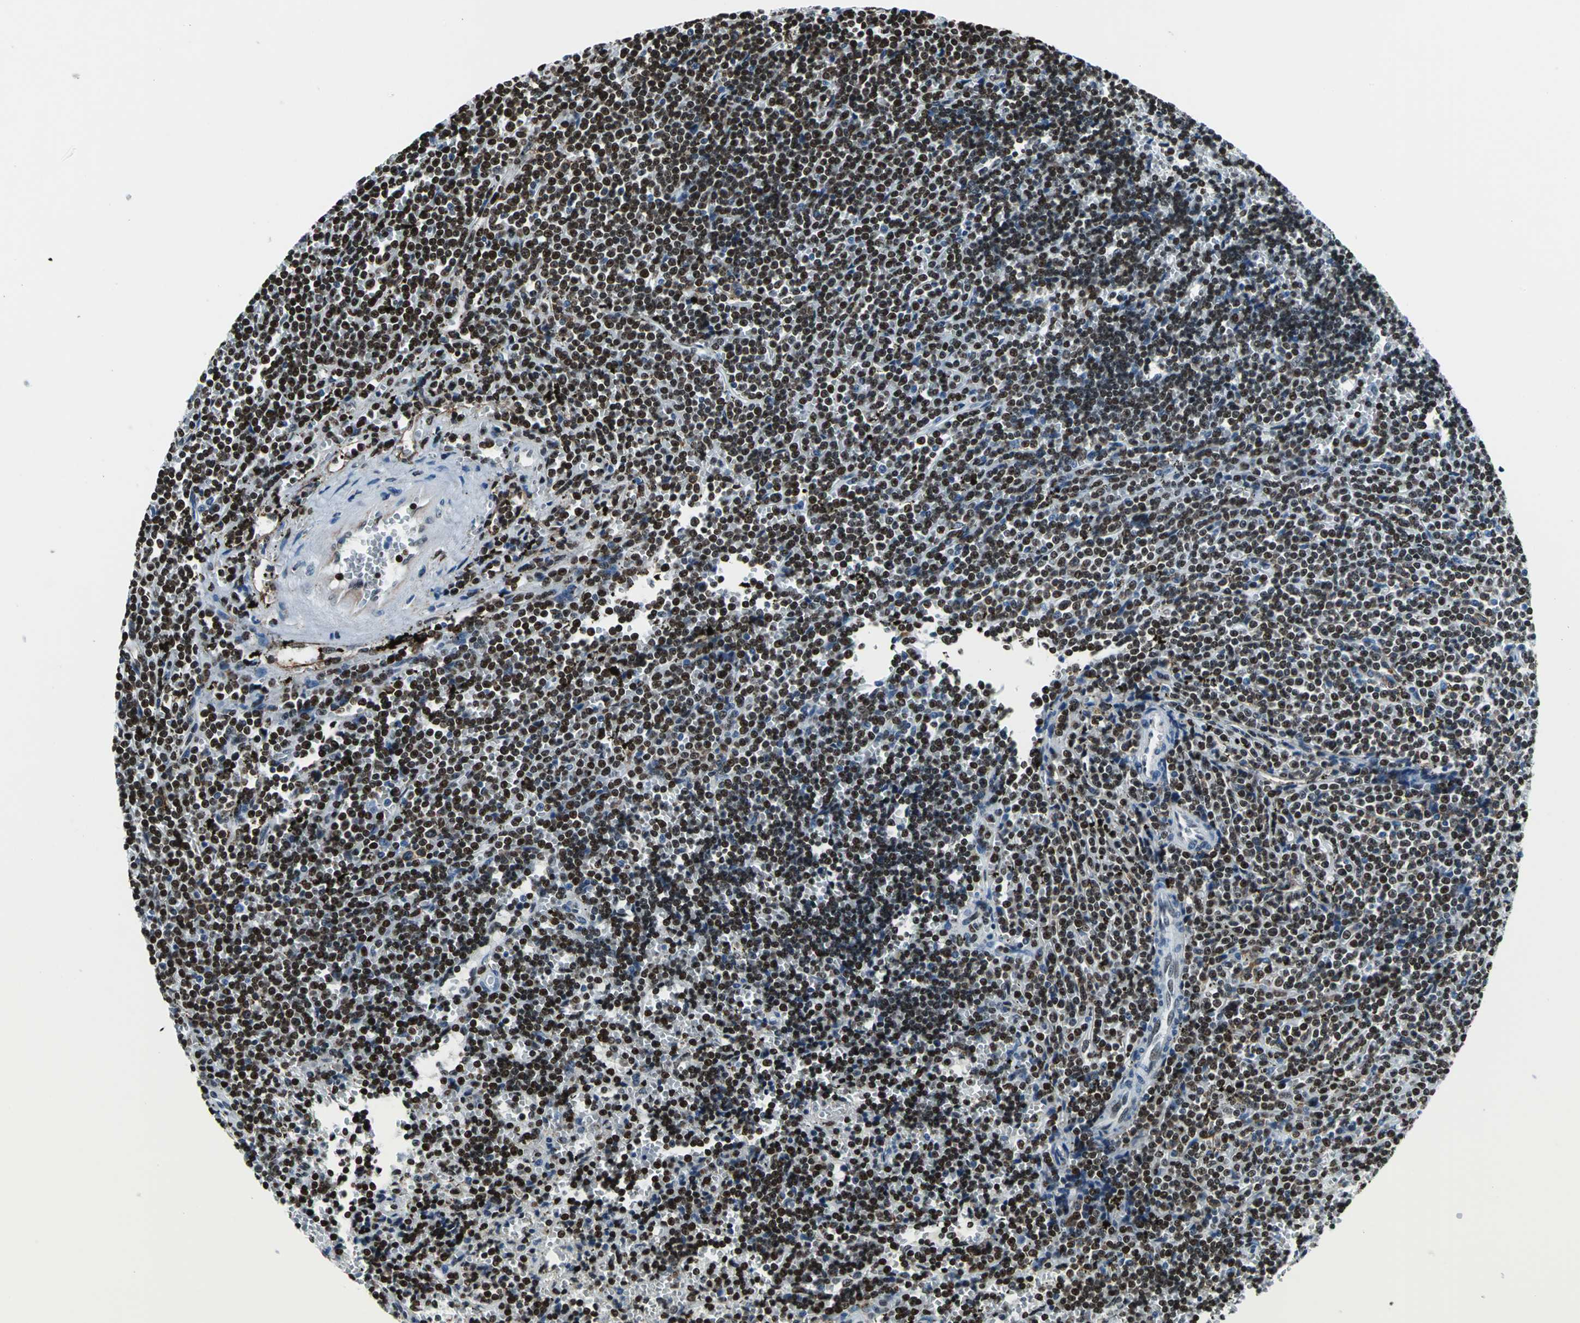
{"staining": {"intensity": "strong", "quantity": ">75%", "location": "nuclear"}, "tissue": "lymphoma", "cell_type": "Tumor cells", "image_type": "cancer", "snomed": [{"axis": "morphology", "description": "Malignant lymphoma, non-Hodgkin's type, Low grade"}, {"axis": "topography", "description": "Spleen"}], "caption": "DAB (3,3'-diaminobenzidine) immunohistochemical staining of malignant lymphoma, non-Hodgkin's type (low-grade) reveals strong nuclear protein staining in about >75% of tumor cells. (DAB (3,3'-diaminobenzidine) IHC with brightfield microscopy, high magnification).", "gene": "APEX1", "patient": {"sex": "male", "age": 60}}